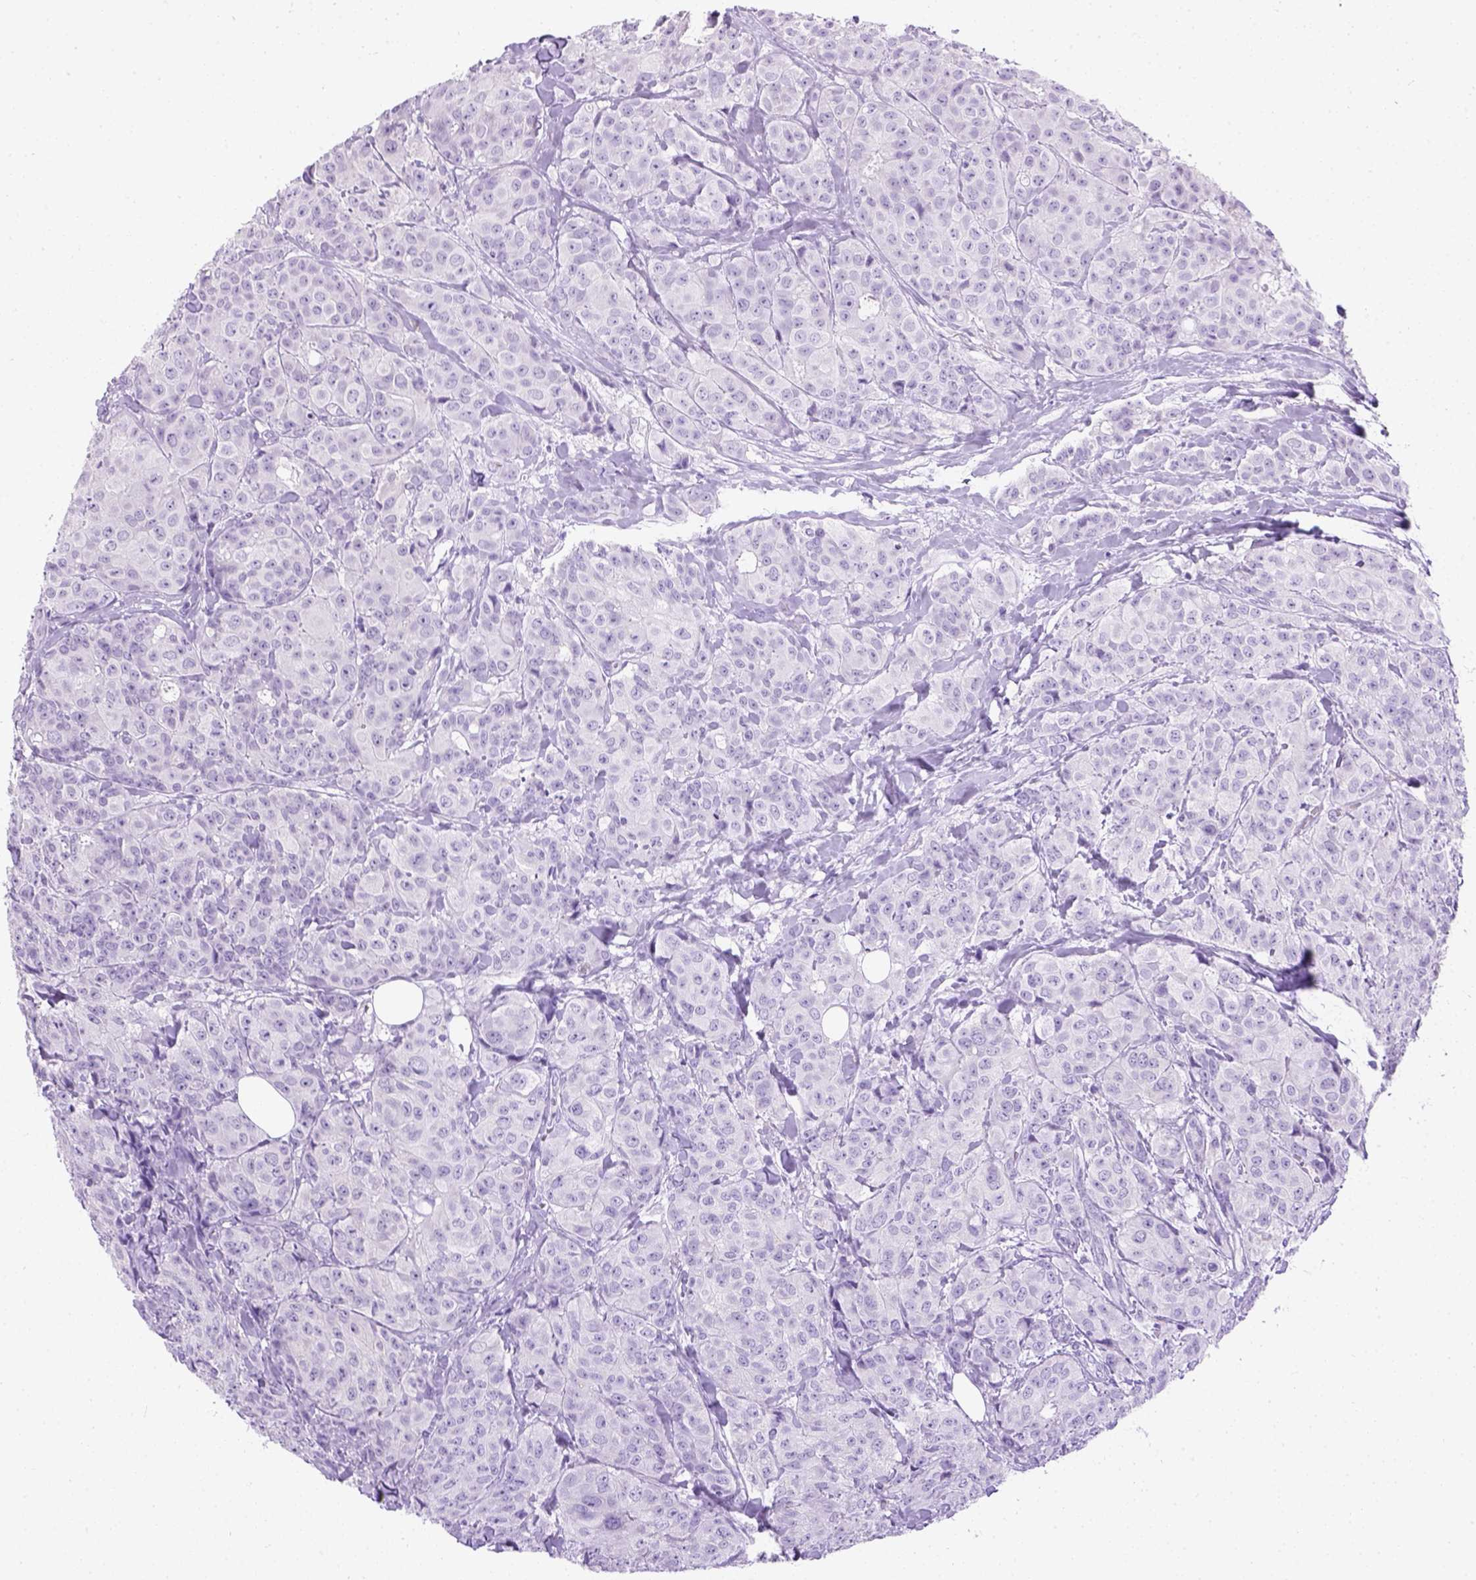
{"staining": {"intensity": "negative", "quantity": "none", "location": "none"}, "tissue": "breast cancer", "cell_type": "Tumor cells", "image_type": "cancer", "snomed": [{"axis": "morphology", "description": "Duct carcinoma"}, {"axis": "topography", "description": "Breast"}], "caption": "DAB (3,3'-diaminobenzidine) immunohistochemical staining of human breast cancer (invasive ductal carcinoma) demonstrates no significant expression in tumor cells.", "gene": "TMEM38A", "patient": {"sex": "female", "age": 43}}